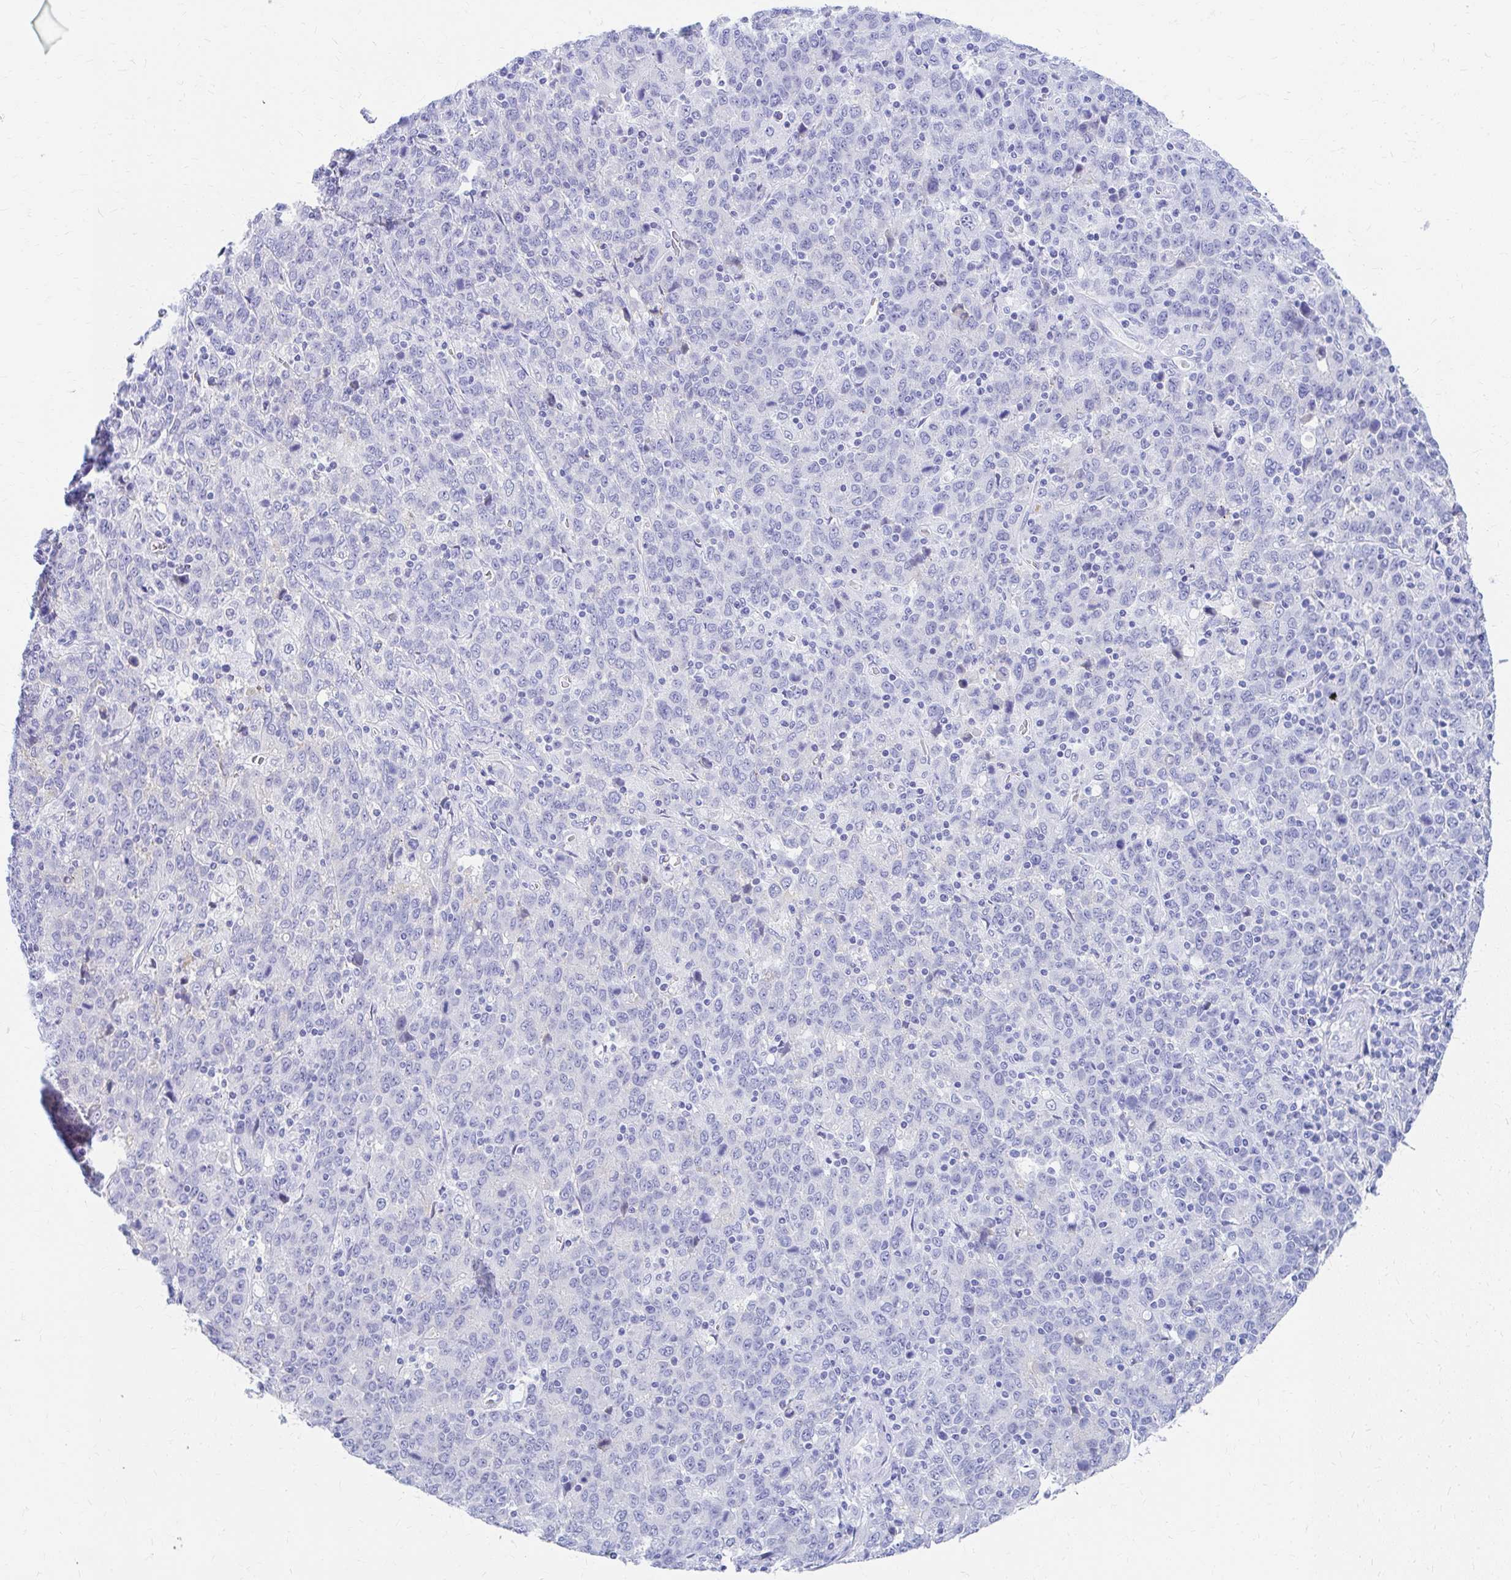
{"staining": {"intensity": "negative", "quantity": "none", "location": "none"}, "tissue": "stomach cancer", "cell_type": "Tumor cells", "image_type": "cancer", "snomed": [{"axis": "morphology", "description": "Adenocarcinoma, NOS"}, {"axis": "topography", "description": "Stomach, upper"}], "caption": "Immunohistochemical staining of human stomach cancer (adenocarcinoma) shows no significant staining in tumor cells. (Stains: DAB (3,3'-diaminobenzidine) IHC with hematoxylin counter stain, Microscopy: brightfield microscopy at high magnification).", "gene": "NSG2", "patient": {"sex": "male", "age": 69}}